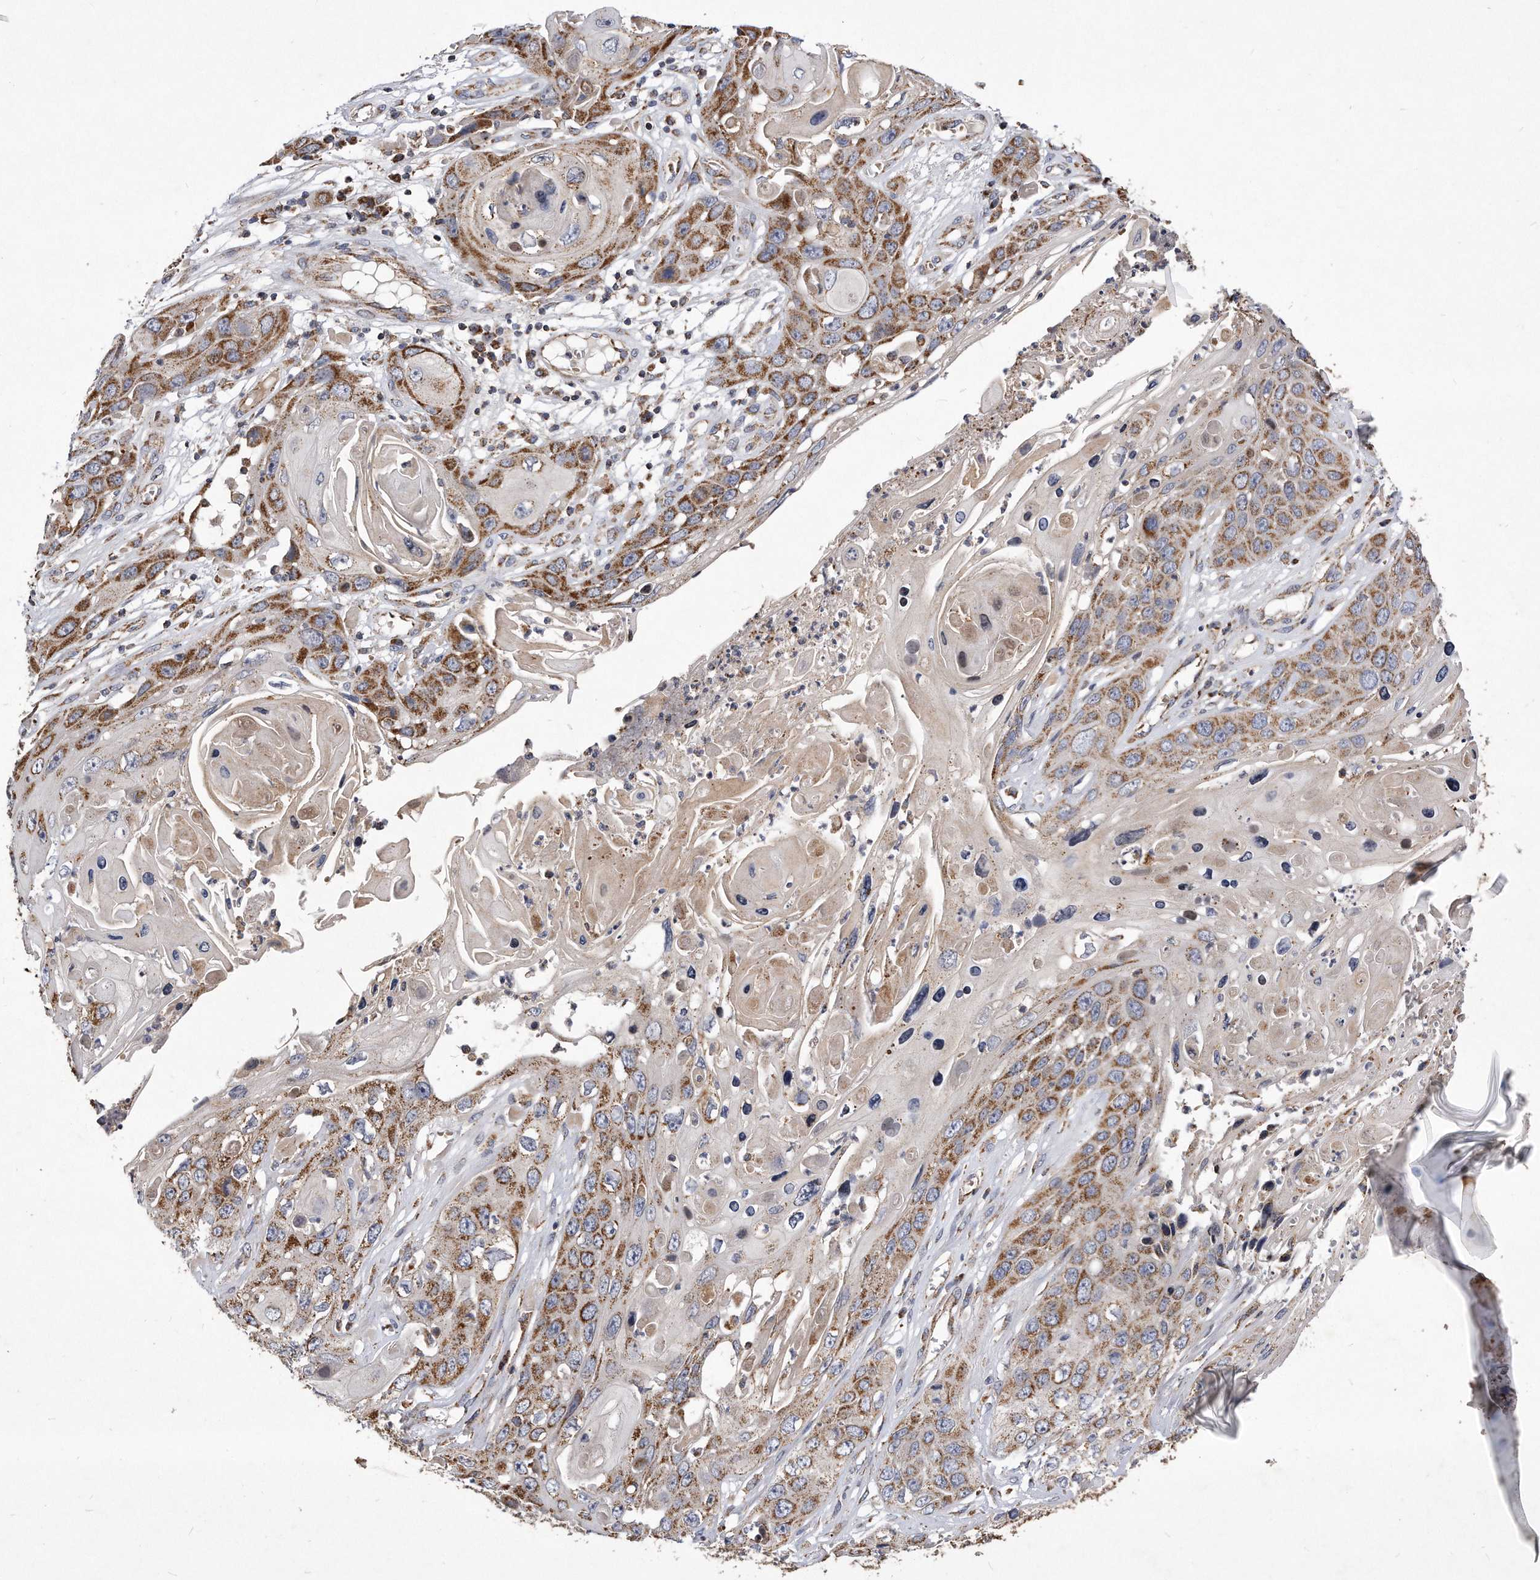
{"staining": {"intensity": "moderate", "quantity": ">75%", "location": "cytoplasmic/membranous"}, "tissue": "skin cancer", "cell_type": "Tumor cells", "image_type": "cancer", "snomed": [{"axis": "morphology", "description": "Squamous cell carcinoma, NOS"}, {"axis": "topography", "description": "Skin"}], "caption": "Immunohistochemistry photomicrograph of human skin cancer (squamous cell carcinoma) stained for a protein (brown), which exhibits medium levels of moderate cytoplasmic/membranous positivity in approximately >75% of tumor cells.", "gene": "PPP5C", "patient": {"sex": "male", "age": 55}}